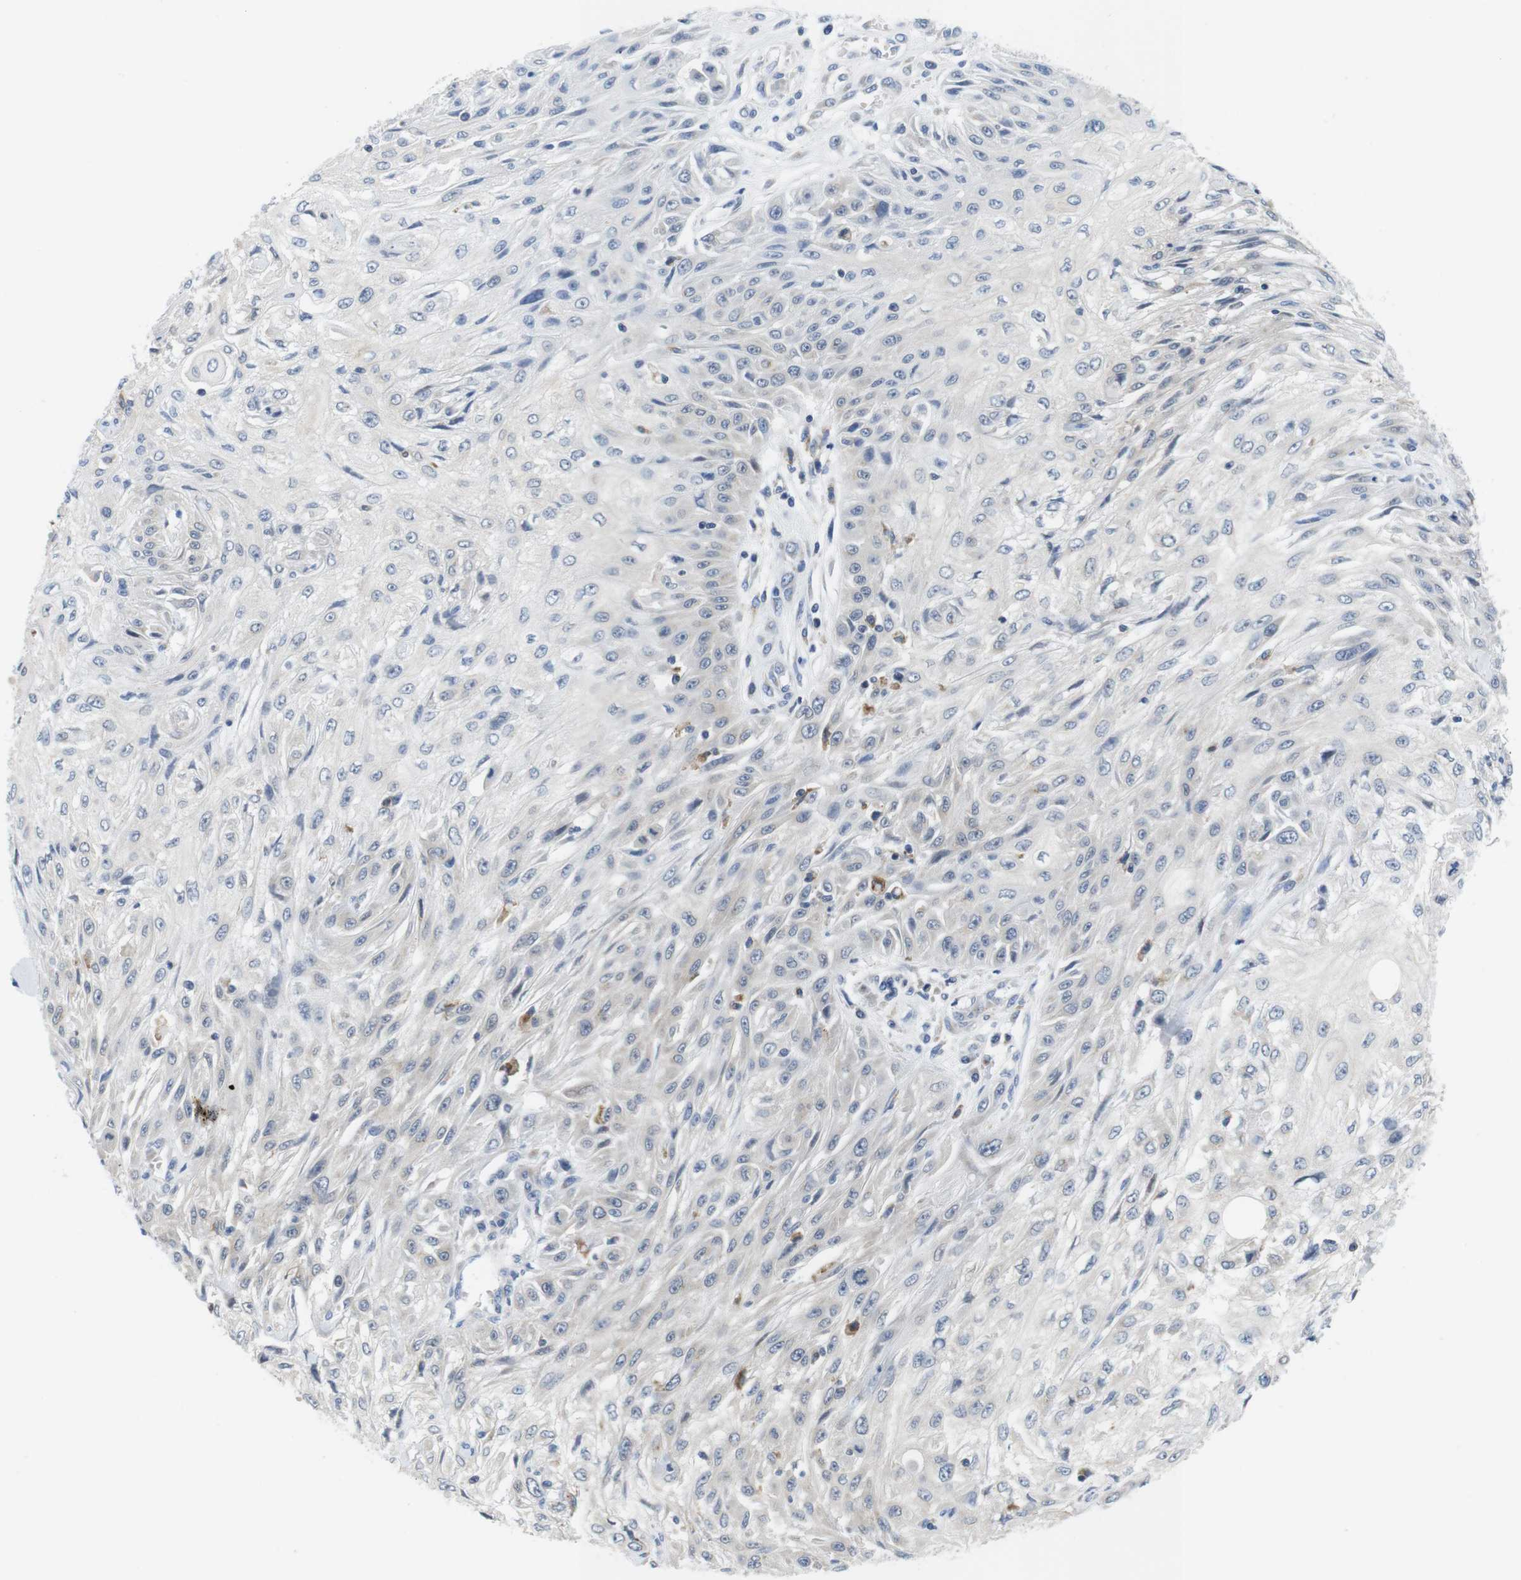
{"staining": {"intensity": "negative", "quantity": "none", "location": "none"}, "tissue": "skin cancer", "cell_type": "Tumor cells", "image_type": "cancer", "snomed": [{"axis": "morphology", "description": "Squamous cell carcinoma, NOS"}, {"axis": "topography", "description": "Skin"}], "caption": "Immunohistochemistry image of human skin cancer stained for a protein (brown), which shows no expression in tumor cells.", "gene": "CNGA2", "patient": {"sex": "male", "age": 75}}